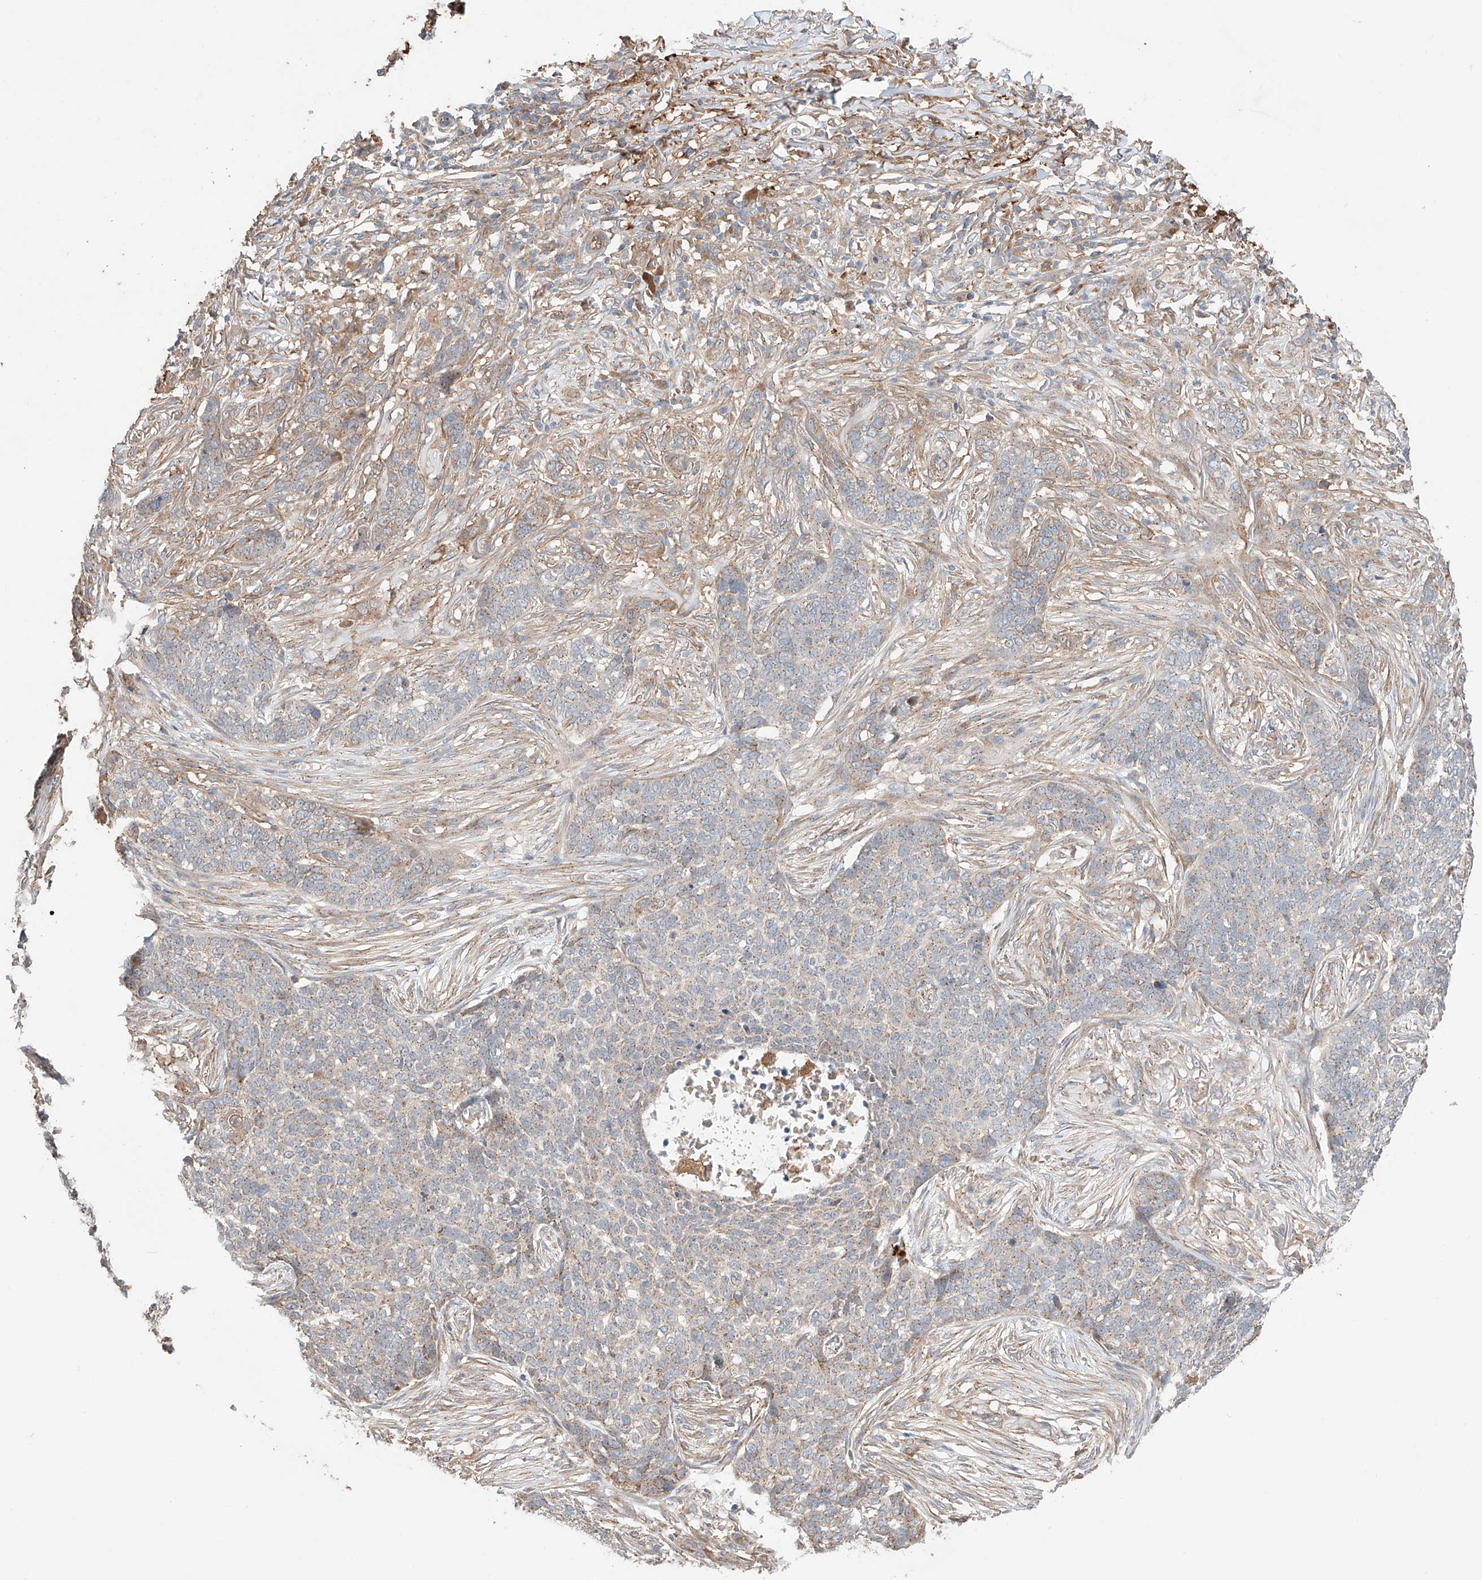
{"staining": {"intensity": "weak", "quantity": "25%-75%", "location": "cytoplasmic/membranous"}, "tissue": "skin cancer", "cell_type": "Tumor cells", "image_type": "cancer", "snomed": [{"axis": "morphology", "description": "Basal cell carcinoma"}, {"axis": "topography", "description": "Skin"}], "caption": "A photomicrograph of human skin cancer stained for a protein exhibits weak cytoplasmic/membranous brown staining in tumor cells.", "gene": "MOSPD1", "patient": {"sex": "male", "age": 85}}